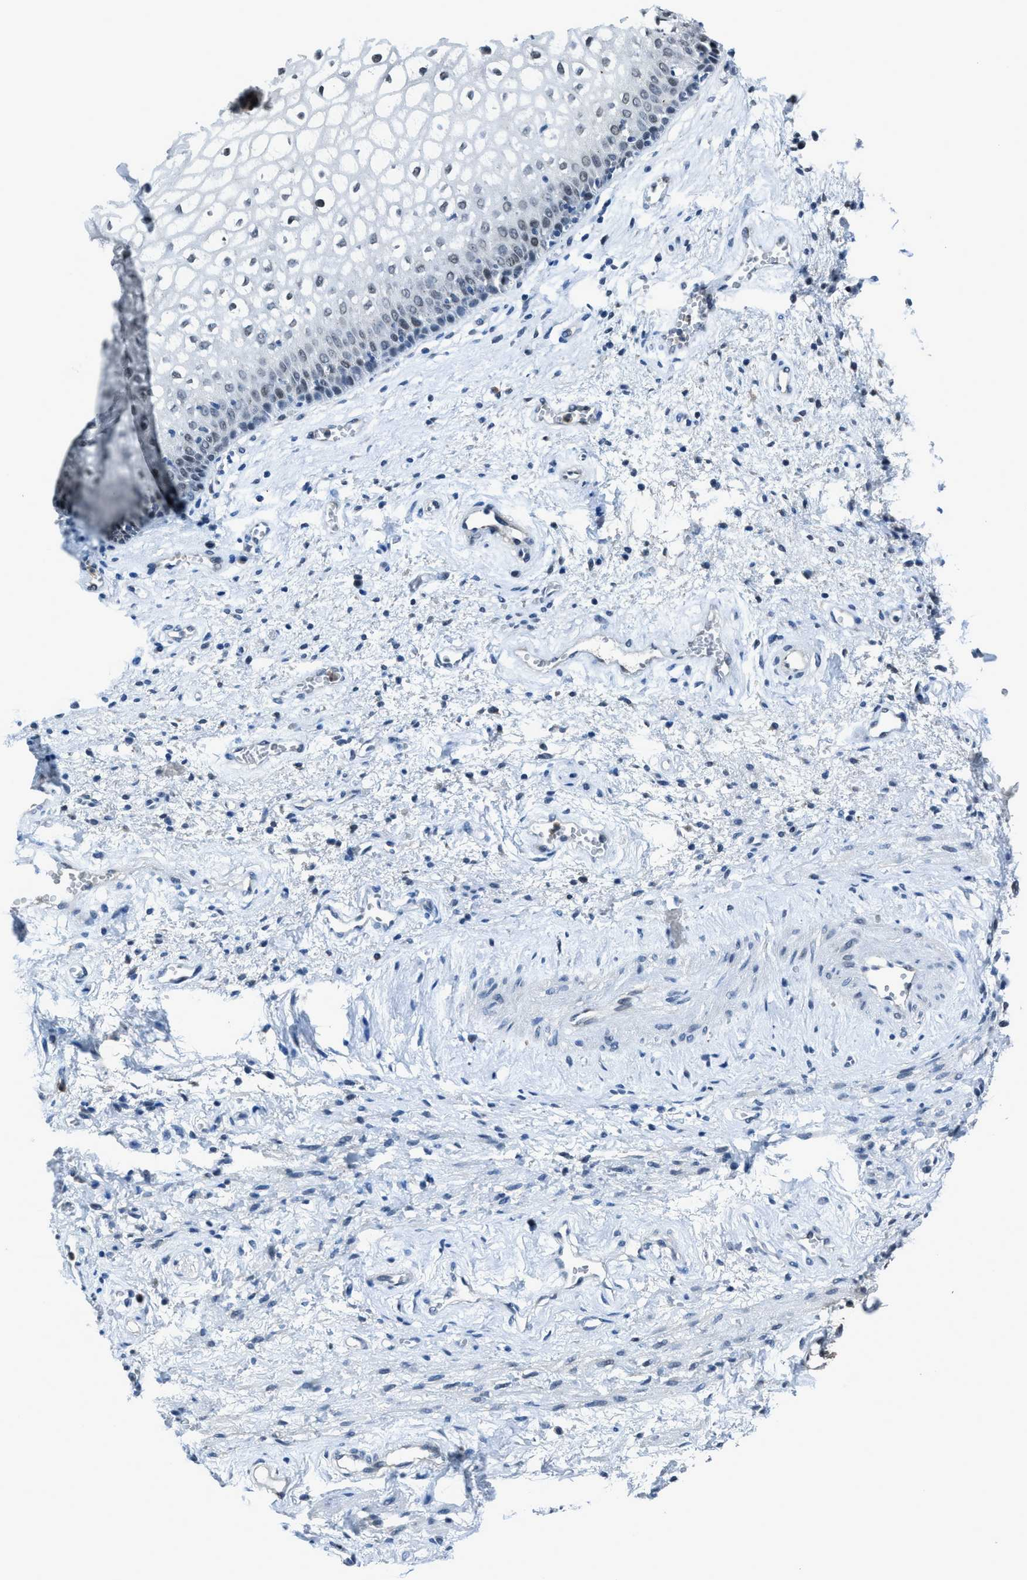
{"staining": {"intensity": "weak", "quantity": "25%-75%", "location": "nuclear"}, "tissue": "vagina", "cell_type": "Squamous epithelial cells", "image_type": "normal", "snomed": [{"axis": "morphology", "description": "Normal tissue, NOS"}, {"axis": "topography", "description": "Vagina"}], "caption": "Protein analysis of unremarkable vagina demonstrates weak nuclear positivity in approximately 25%-75% of squamous epithelial cells. Immunohistochemistry (ihc) stains the protein in brown and the nuclei are stained blue.", "gene": "DUSP19", "patient": {"sex": "female", "age": 34}}